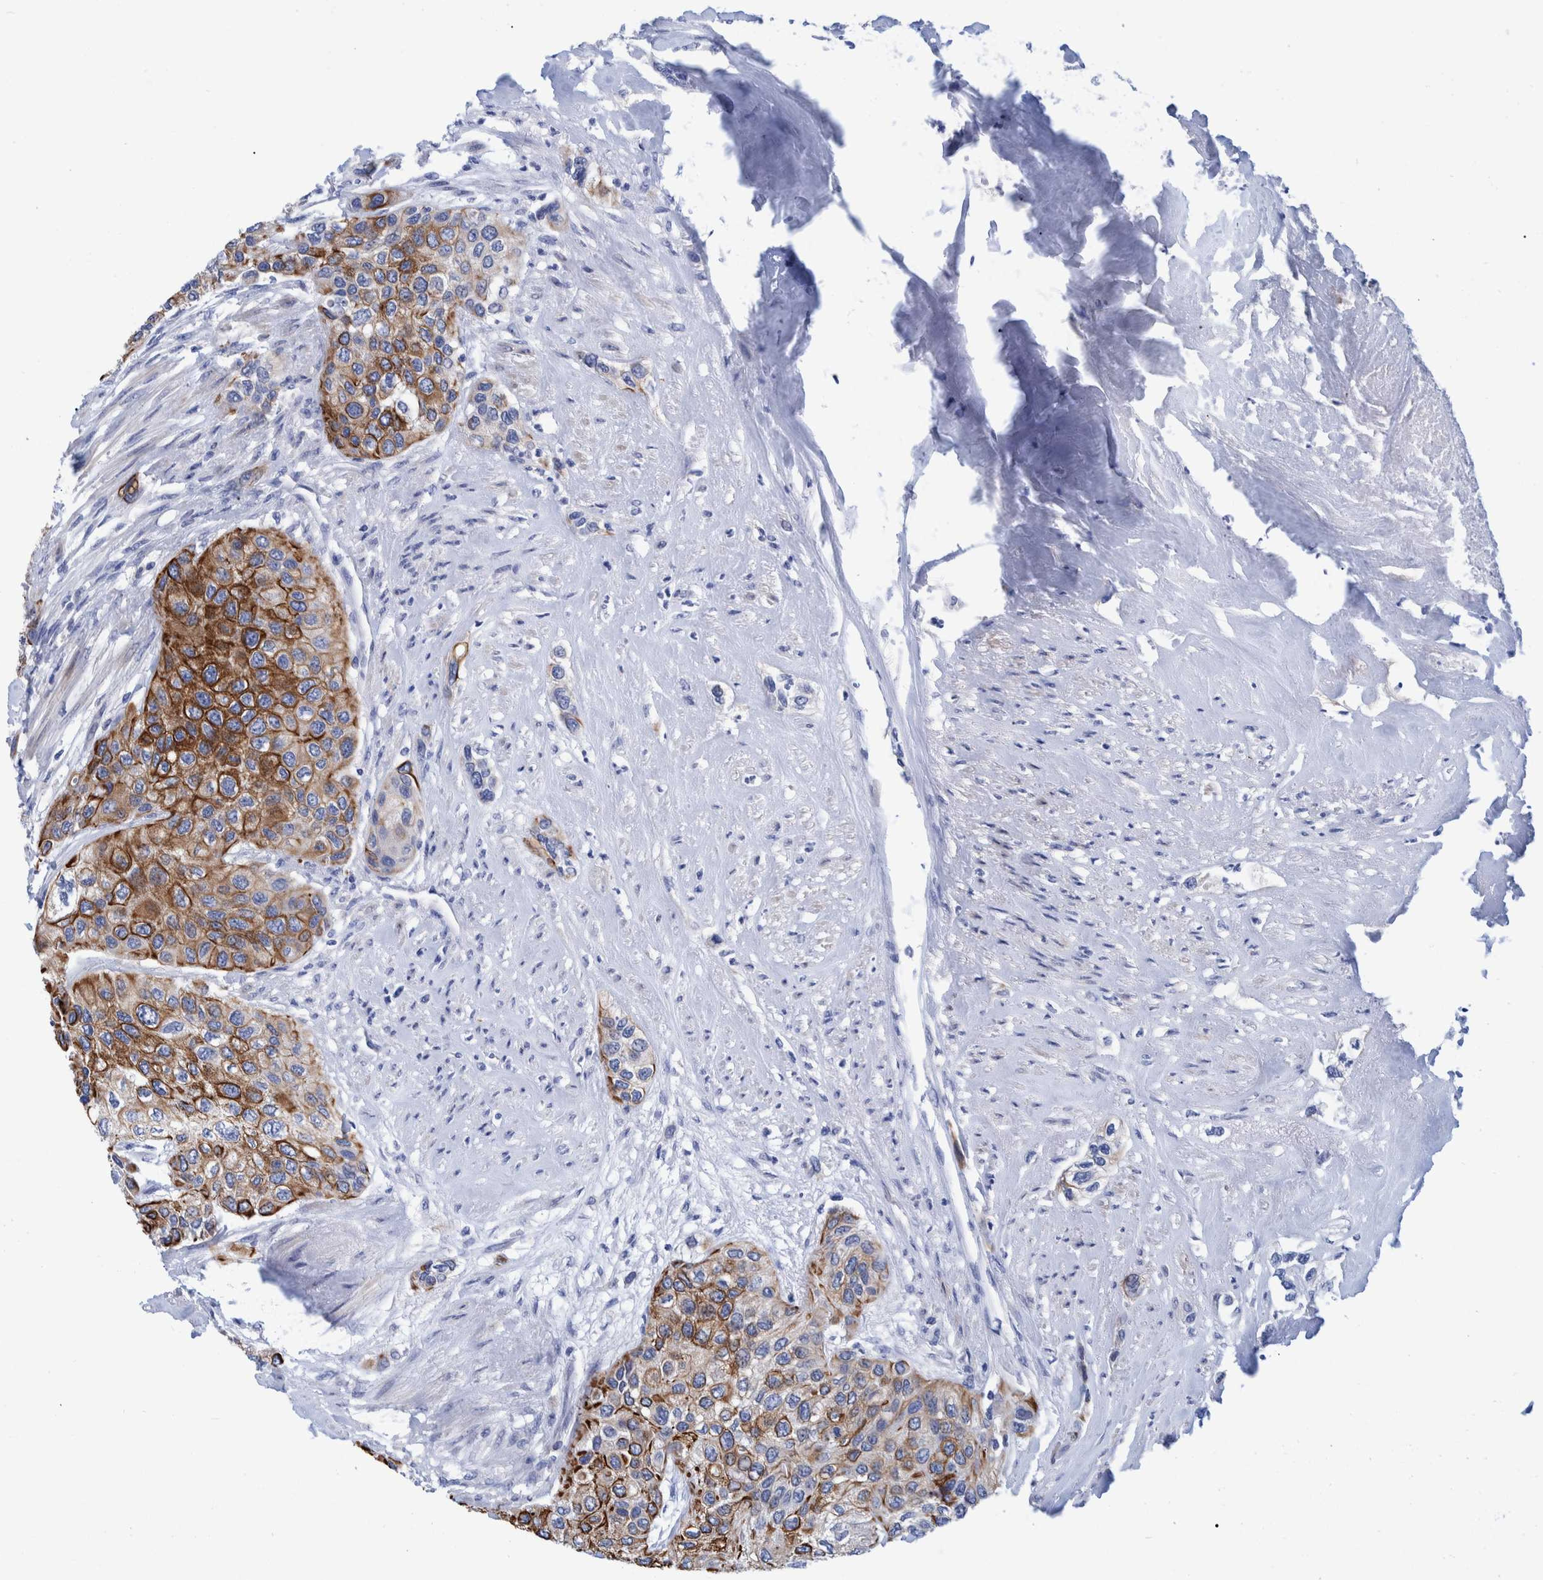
{"staining": {"intensity": "moderate", "quantity": ">75%", "location": "cytoplasmic/membranous"}, "tissue": "urothelial cancer", "cell_type": "Tumor cells", "image_type": "cancer", "snomed": [{"axis": "morphology", "description": "Urothelial carcinoma, High grade"}, {"axis": "topography", "description": "Urinary bladder"}], "caption": "Protein expression analysis of human urothelial carcinoma (high-grade) reveals moderate cytoplasmic/membranous positivity in approximately >75% of tumor cells.", "gene": "MKS1", "patient": {"sex": "female", "age": 56}}